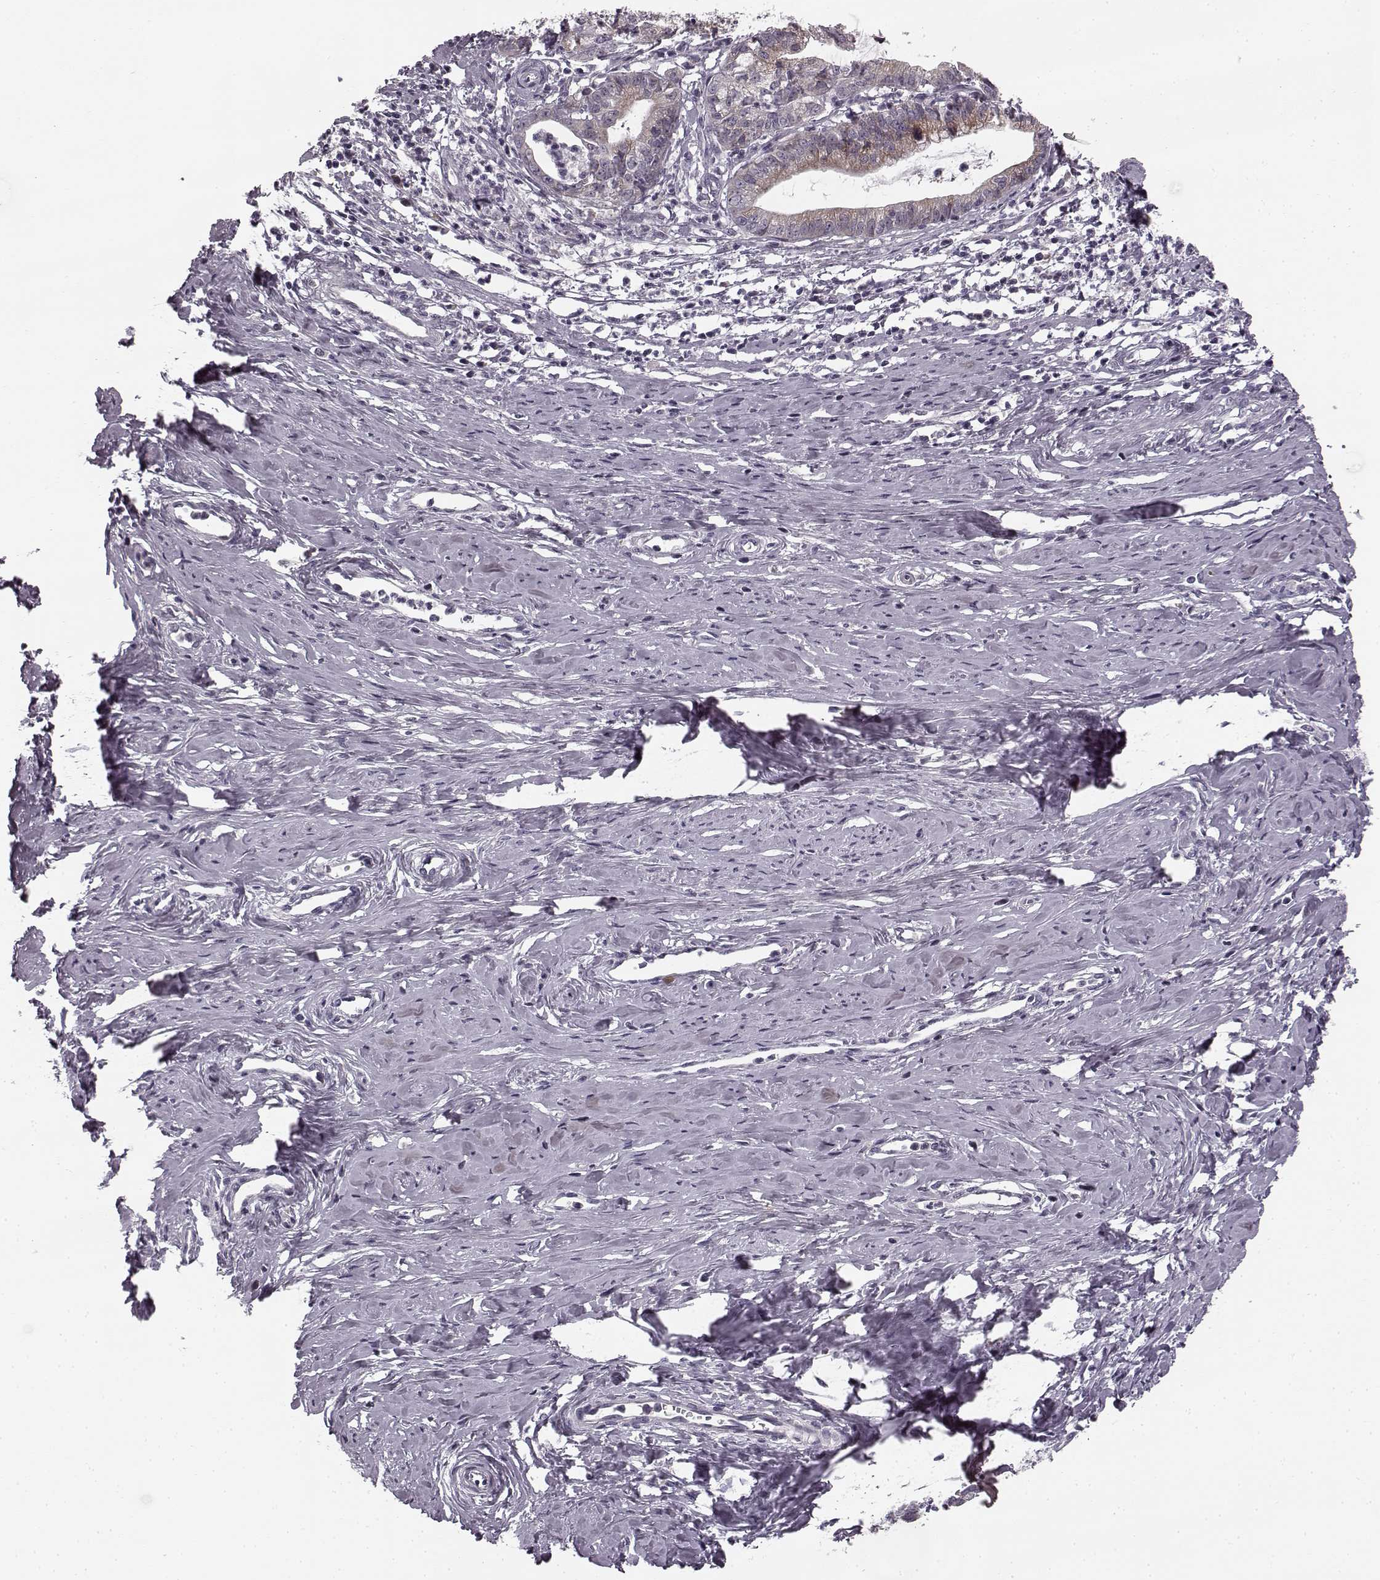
{"staining": {"intensity": "weak", "quantity": ">75%", "location": "cytoplasmic/membranous"}, "tissue": "cervical cancer", "cell_type": "Tumor cells", "image_type": "cancer", "snomed": [{"axis": "morphology", "description": "Normal tissue, NOS"}, {"axis": "morphology", "description": "Adenocarcinoma, NOS"}, {"axis": "topography", "description": "Cervix"}], "caption": "An immunohistochemistry histopathology image of tumor tissue is shown. Protein staining in brown highlights weak cytoplasmic/membranous positivity in cervical adenocarcinoma within tumor cells.", "gene": "FAM234B", "patient": {"sex": "female", "age": 38}}